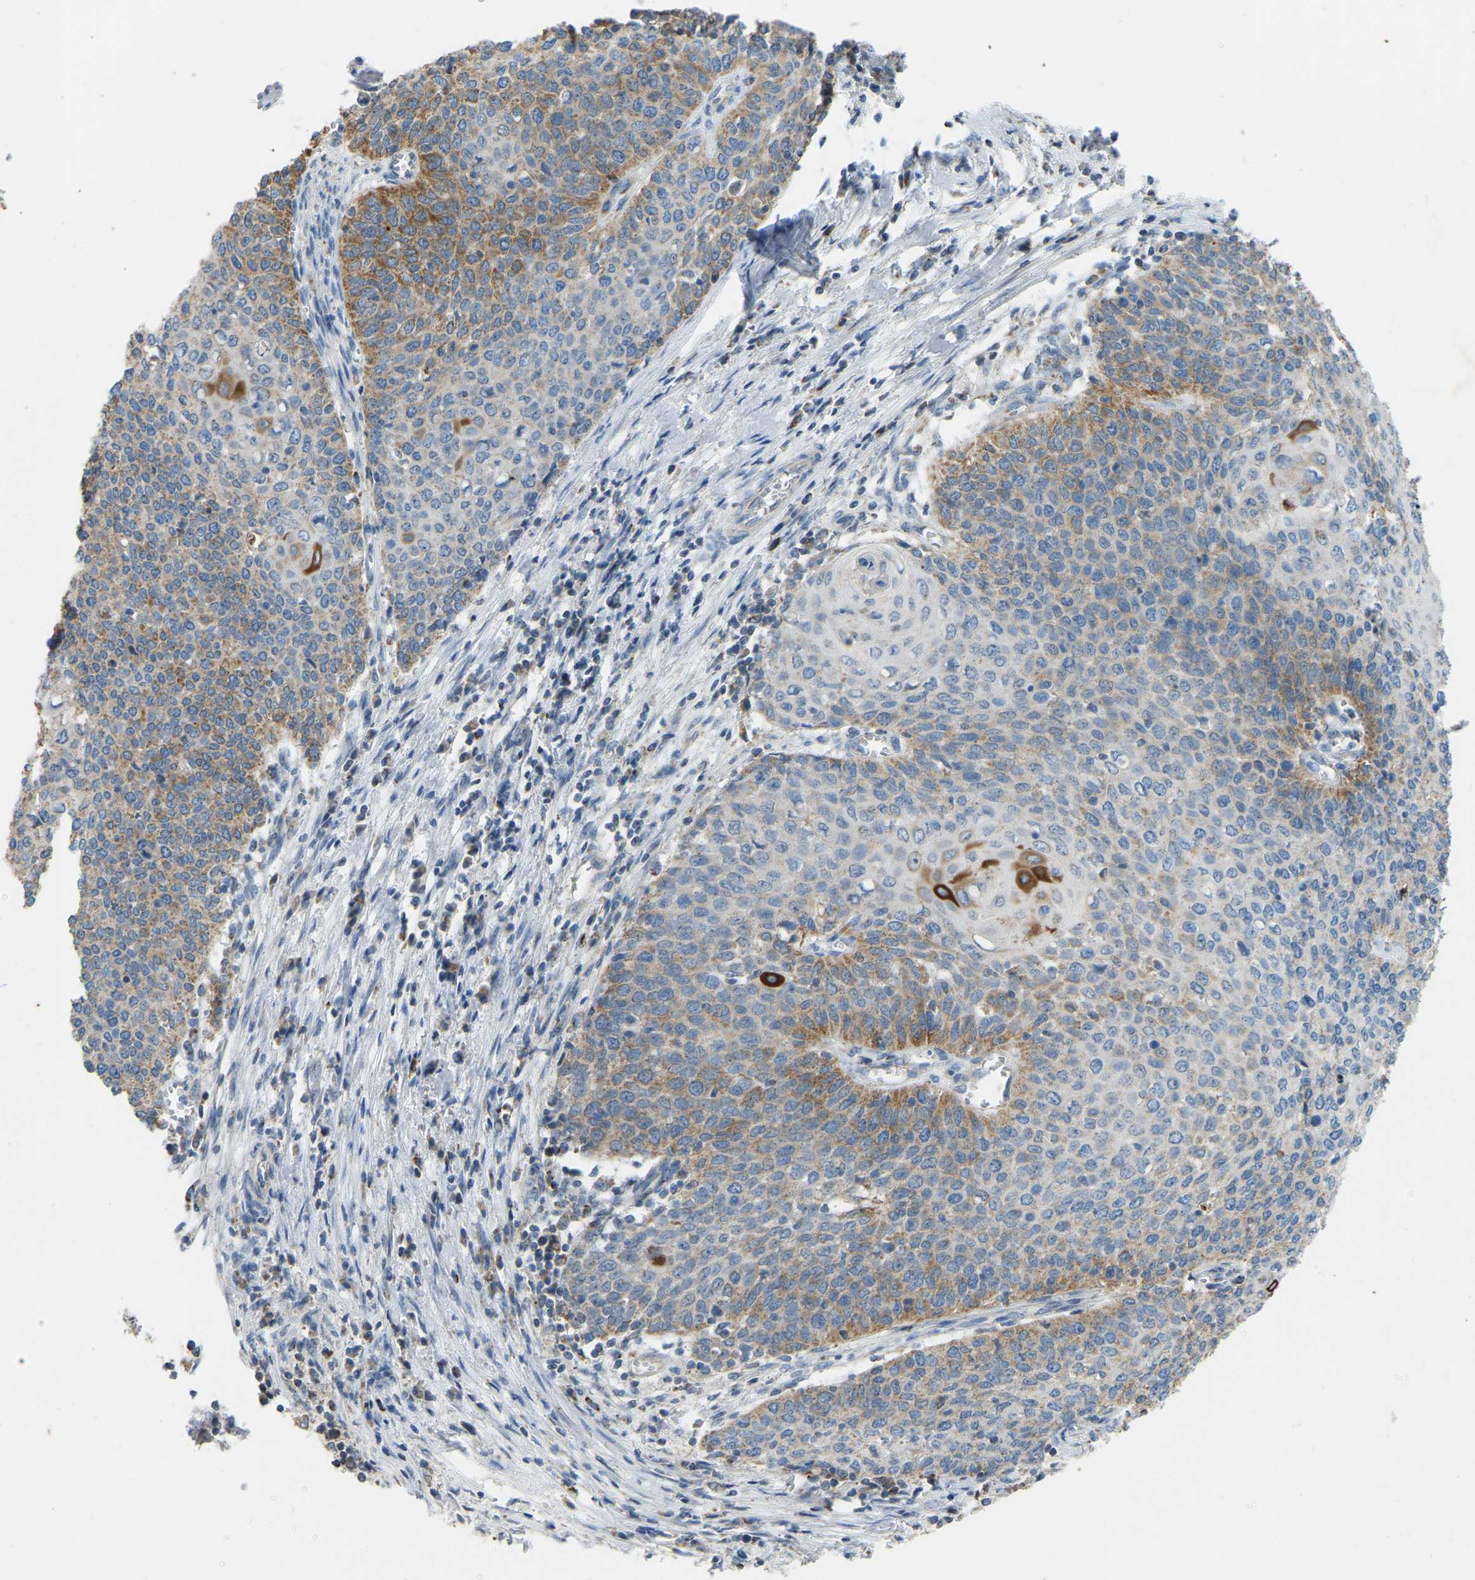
{"staining": {"intensity": "moderate", "quantity": "25%-75%", "location": "cytoplasmic/membranous"}, "tissue": "cervical cancer", "cell_type": "Tumor cells", "image_type": "cancer", "snomed": [{"axis": "morphology", "description": "Squamous cell carcinoma, NOS"}, {"axis": "topography", "description": "Cervix"}], "caption": "Squamous cell carcinoma (cervical) stained with DAB immunohistochemistry reveals medium levels of moderate cytoplasmic/membranous expression in about 25%-75% of tumor cells.", "gene": "ZNF200", "patient": {"sex": "female", "age": 39}}